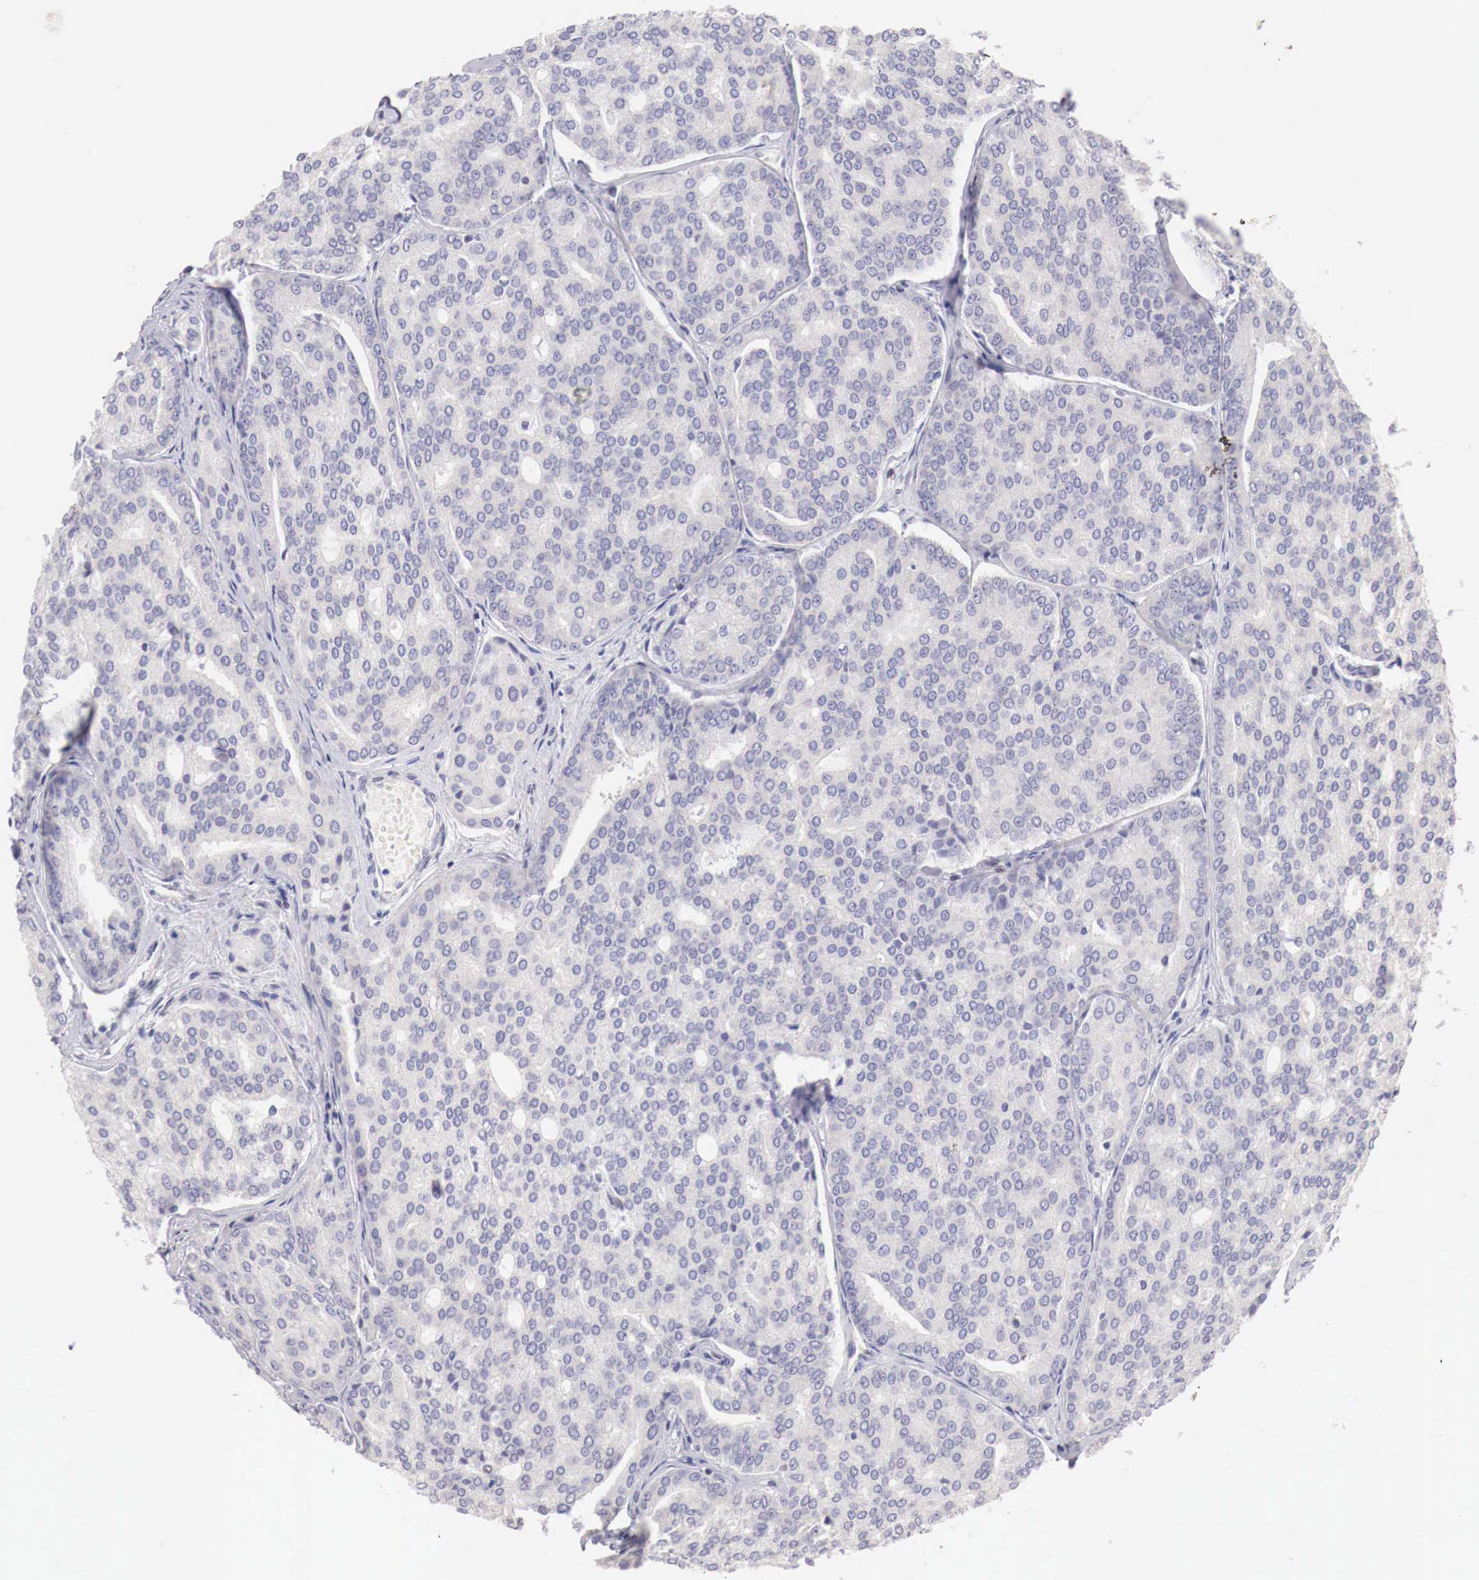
{"staining": {"intensity": "negative", "quantity": "none", "location": "none"}, "tissue": "prostate cancer", "cell_type": "Tumor cells", "image_type": "cancer", "snomed": [{"axis": "morphology", "description": "Adenocarcinoma, High grade"}, {"axis": "topography", "description": "Prostate"}], "caption": "A histopathology image of prostate cancer (adenocarcinoma (high-grade)) stained for a protein exhibits no brown staining in tumor cells.", "gene": "CLCN5", "patient": {"sex": "male", "age": 64}}